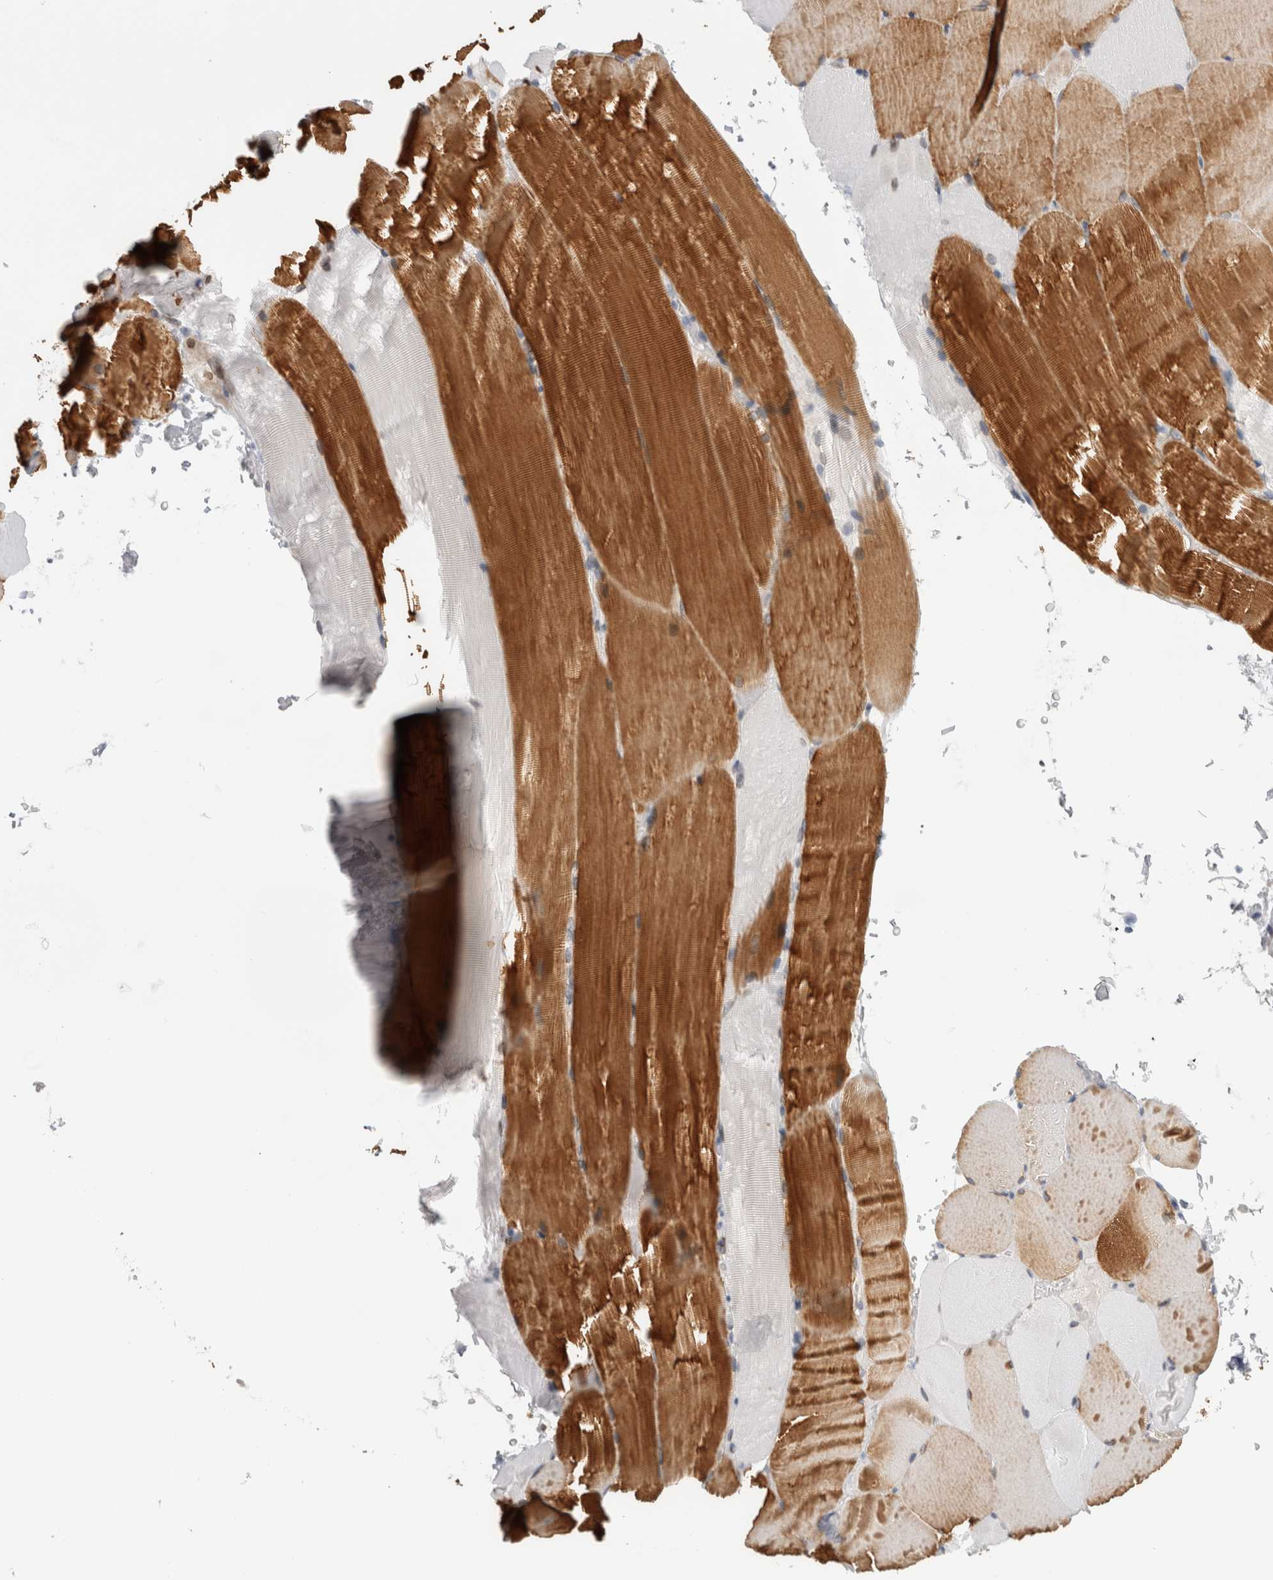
{"staining": {"intensity": "moderate", "quantity": "25%-75%", "location": "cytoplasmic/membranous"}, "tissue": "skeletal muscle", "cell_type": "Myocytes", "image_type": "normal", "snomed": [{"axis": "morphology", "description": "Normal tissue, NOS"}, {"axis": "topography", "description": "Skeletal muscle"}, {"axis": "topography", "description": "Parathyroid gland"}], "caption": "High-power microscopy captured an immunohistochemistry (IHC) image of unremarkable skeletal muscle, revealing moderate cytoplasmic/membranous staining in approximately 25%-75% of myocytes.", "gene": "VCPIP1", "patient": {"sex": "female", "age": 37}}